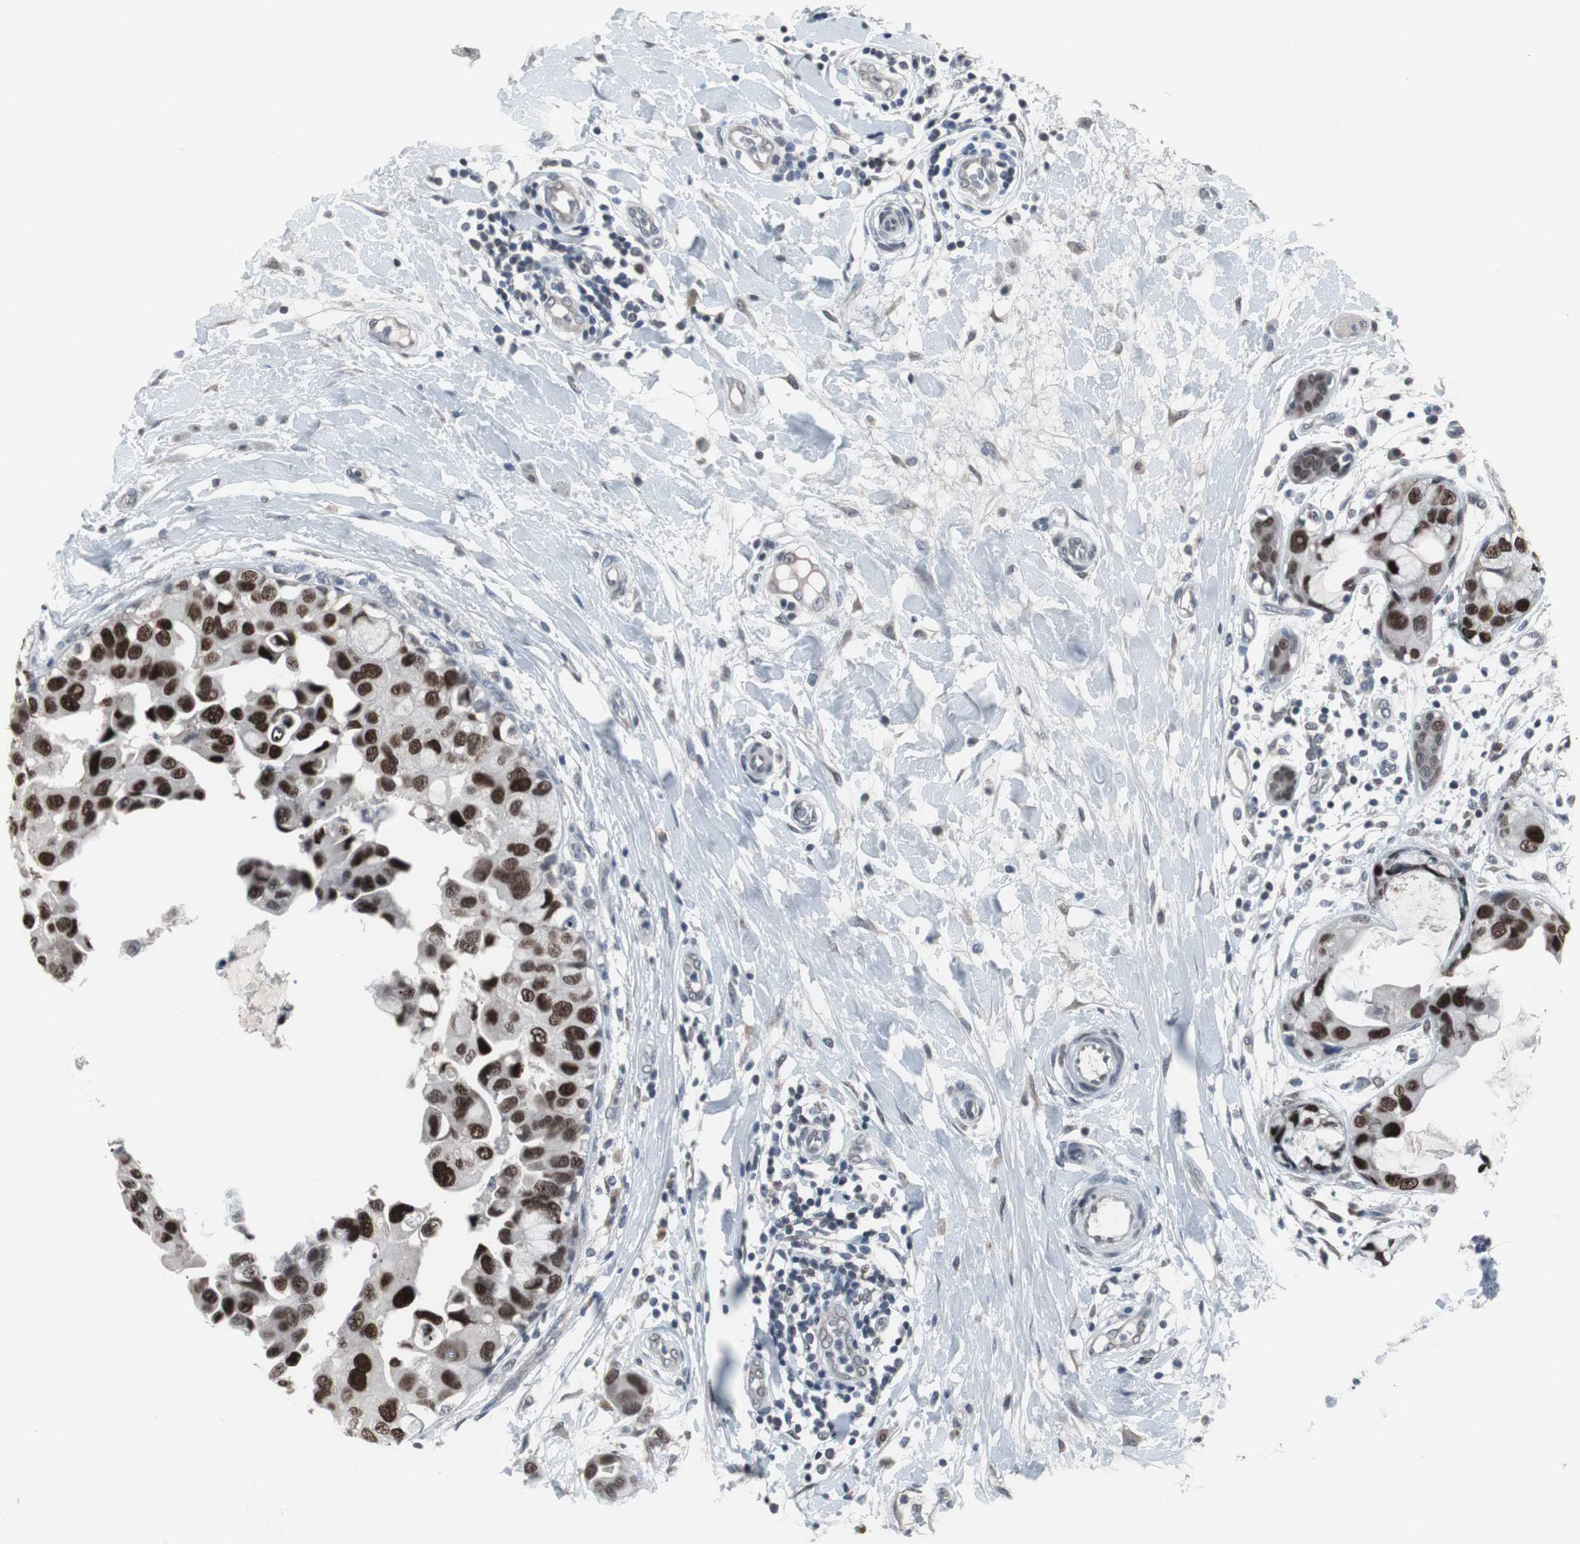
{"staining": {"intensity": "strong", "quantity": ">75%", "location": "nuclear"}, "tissue": "breast cancer", "cell_type": "Tumor cells", "image_type": "cancer", "snomed": [{"axis": "morphology", "description": "Duct carcinoma"}, {"axis": "topography", "description": "Breast"}], "caption": "IHC (DAB) staining of breast intraductal carcinoma displays strong nuclear protein expression in approximately >75% of tumor cells.", "gene": "FOXP4", "patient": {"sex": "female", "age": 40}}